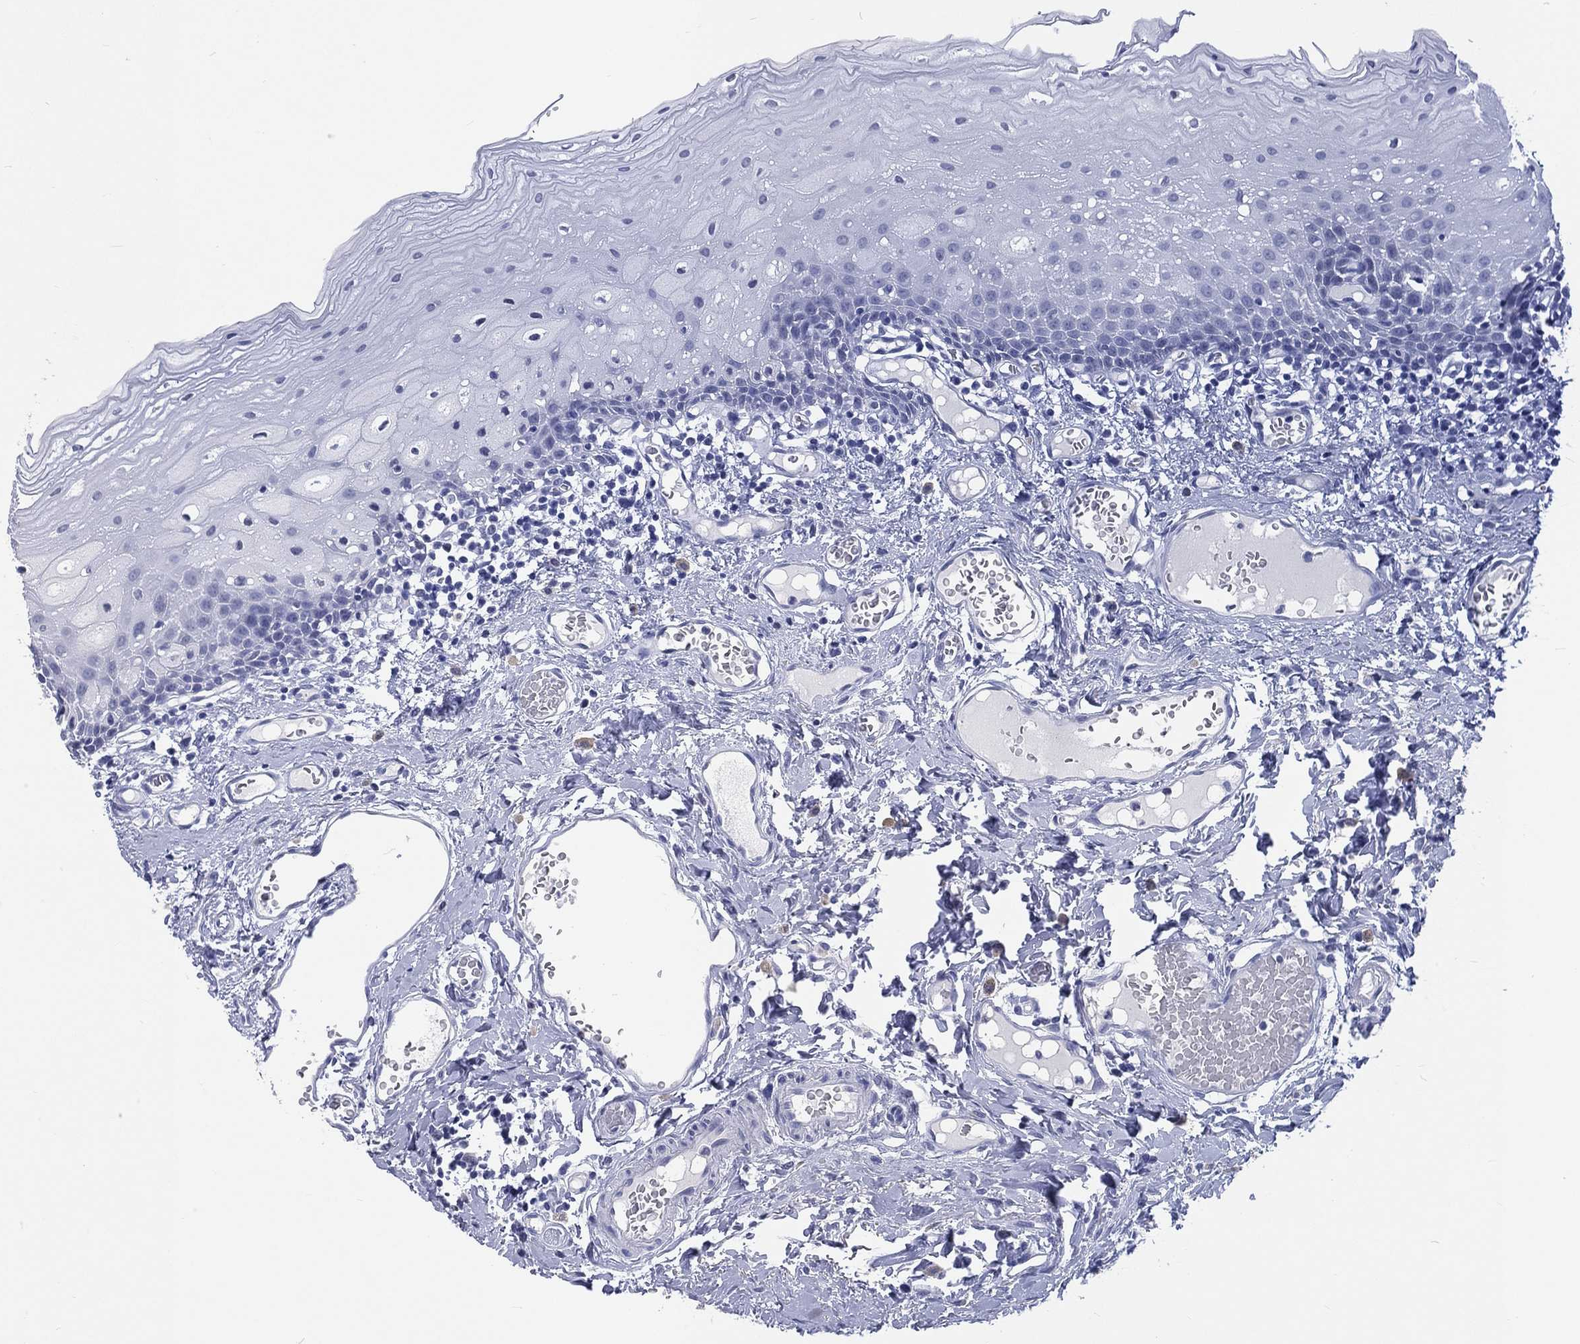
{"staining": {"intensity": "negative", "quantity": "none", "location": "none"}, "tissue": "oral mucosa", "cell_type": "Squamous epithelial cells", "image_type": "normal", "snomed": [{"axis": "morphology", "description": "Normal tissue, NOS"}, {"axis": "morphology", "description": "Squamous cell carcinoma, NOS"}, {"axis": "topography", "description": "Oral tissue"}, {"axis": "topography", "description": "Head-Neck"}], "caption": "Oral mucosa stained for a protein using immunohistochemistry reveals no expression squamous epithelial cells.", "gene": "SSX1", "patient": {"sex": "female", "age": 70}}